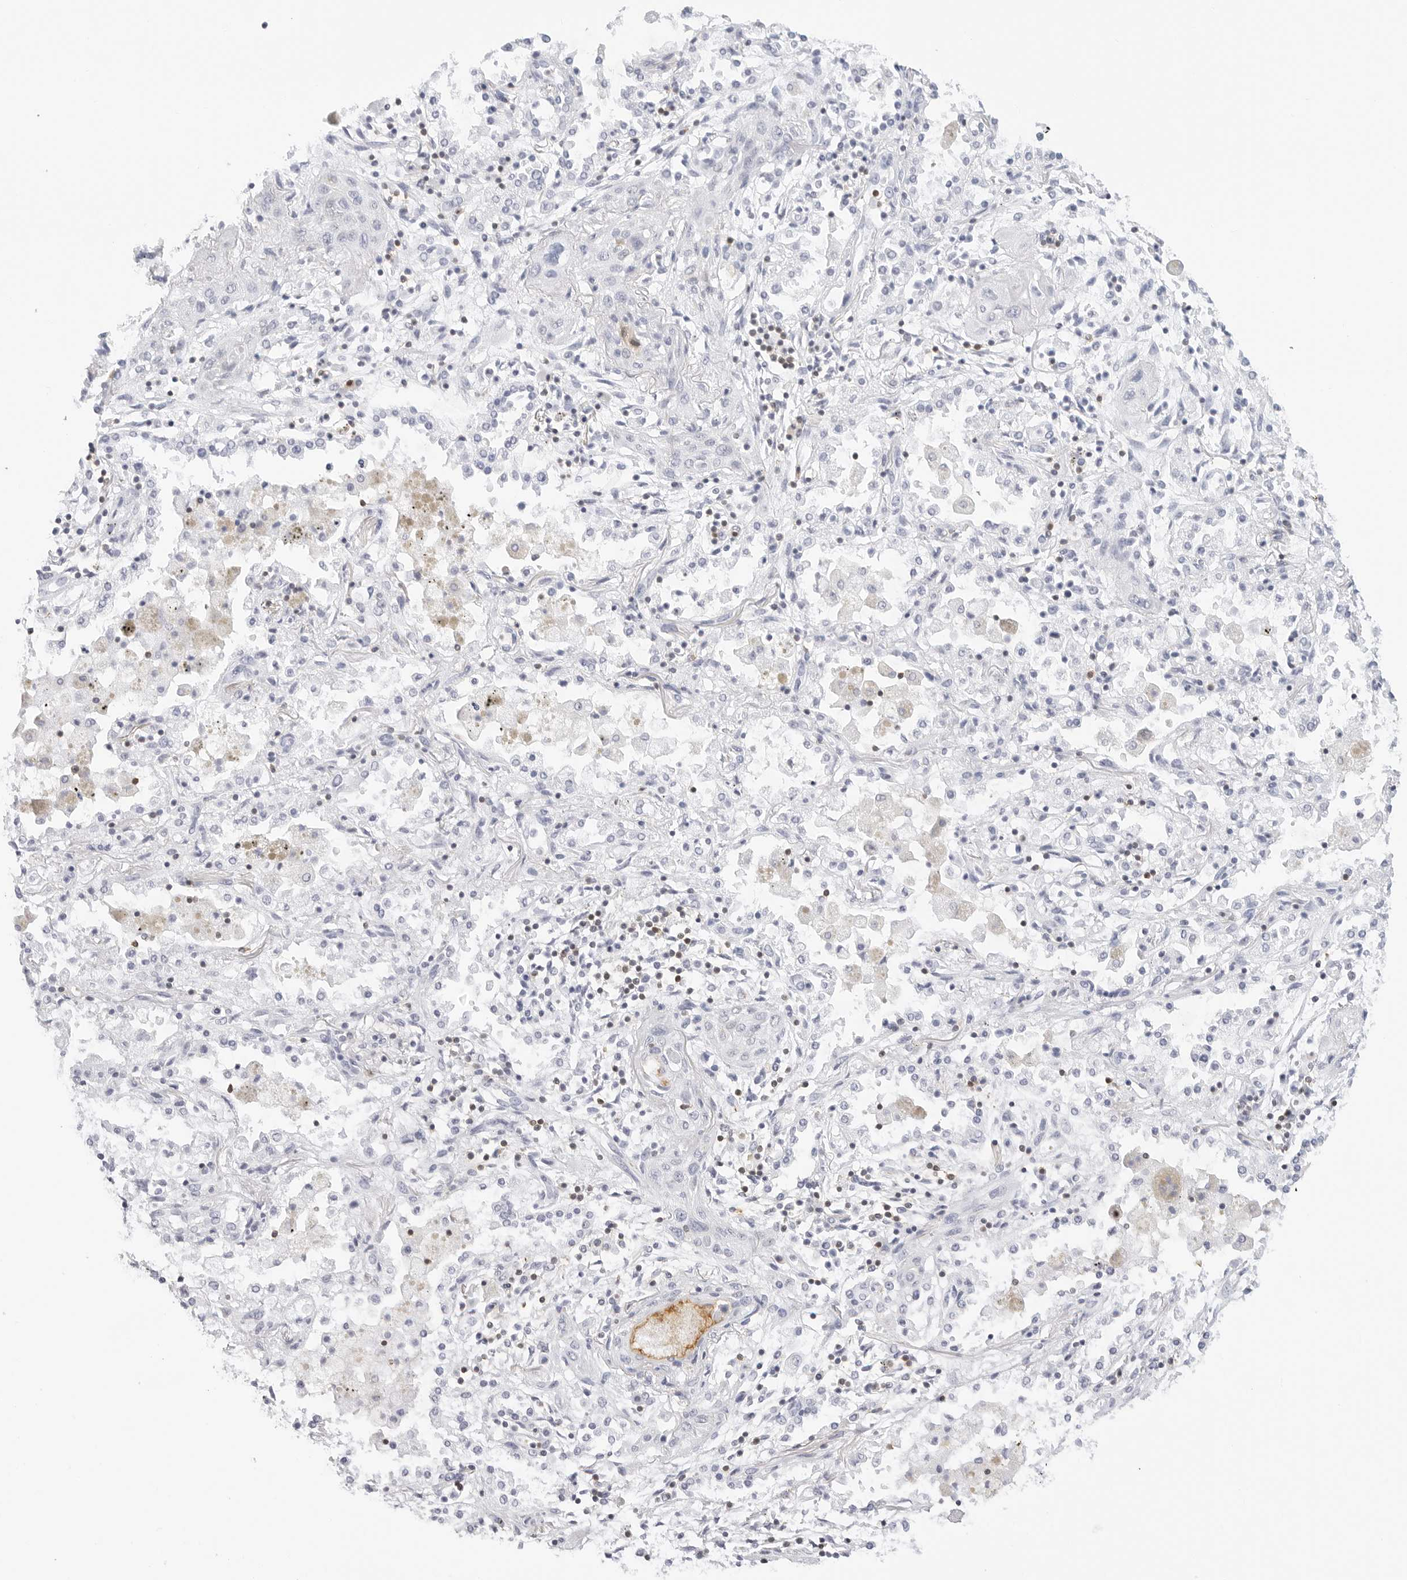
{"staining": {"intensity": "negative", "quantity": "none", "location": "none"}, "tissue": "lung cancer", "cell_type": "Tumor cells", "image_type": "cancer", "snomed": [{"axis": "morphology", "description": "Squamous cell carcinoma, NOS"}, {"axis": "topography", "description": "Lung"}], "caption": "Immunohistochemistry (IHC) image of neoplastic tissue: human squamous cell carcinoma (lung) stained with DAB (3,3'-diaminobenzidine) reveals no significant protein staining in tumor cells.", "gene": "SLC9A3R1", "patient": {"sex": "female", "age": 47}}